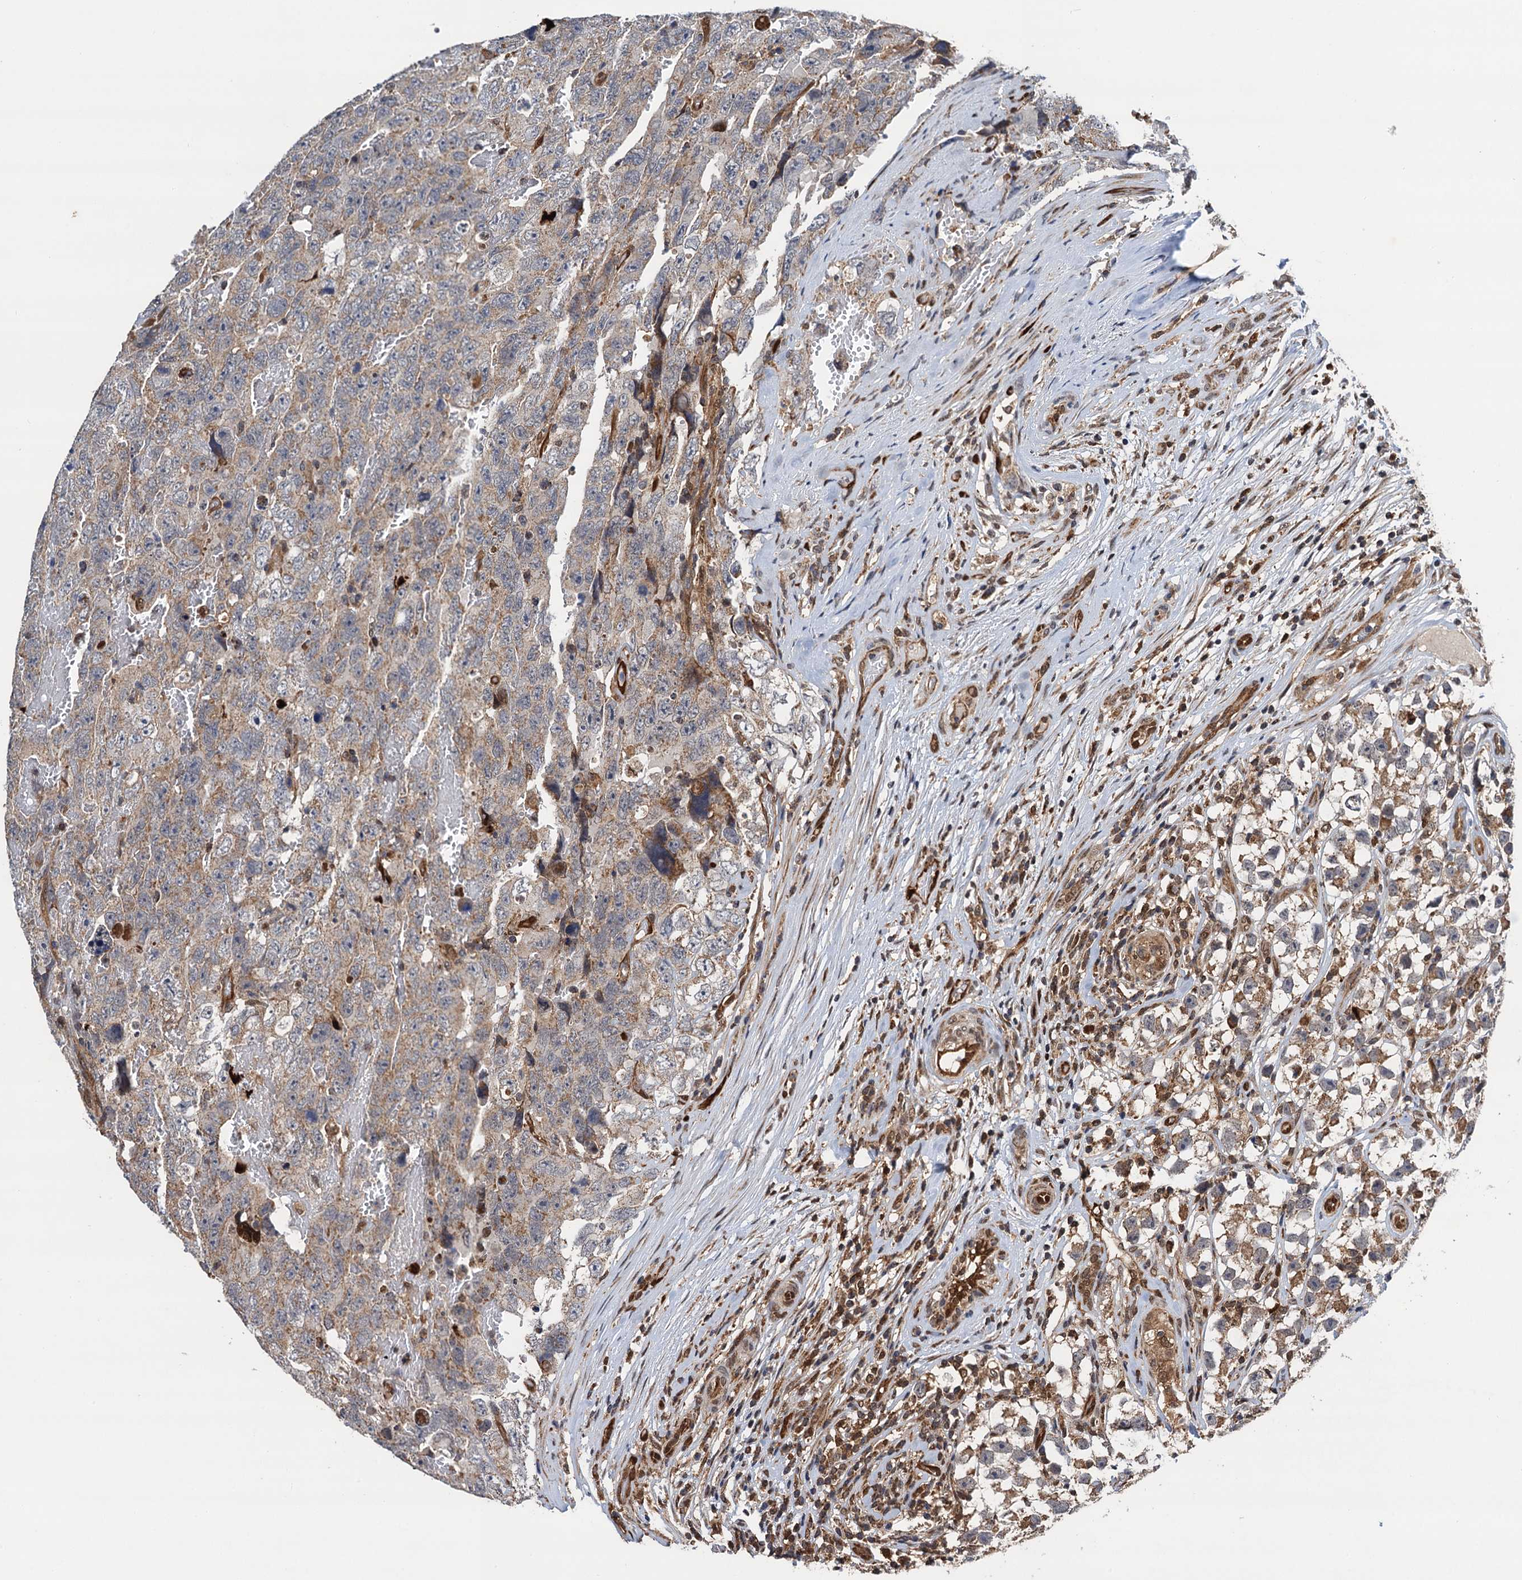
{"staining": {"intensity": "moderate", "quantity": "<25%", "location": "cytoplasmic/membranous"}, "tissue": "testis cancer", "cell_type": "Tumor cells", "image_type": "cancer", "snomed": [{"axis": "morphology", "description": "Carcinoma, Embryonal, NOS"}, {"axis": "topography", "description": "Testis"}], "caption": "Brown immunohistochemical staining in human testis cancer shows moderate cytoplasmic/membranous expression in approximately <25% of tumor cells. (Stains: DAB (3,3'-diaminobenzidine) in brown, nuclei in blue, Microscopy: brightfield microscopy at high magnification).", "gene": "CMPK2", "patient": {"sex": "male", "age": 45}}